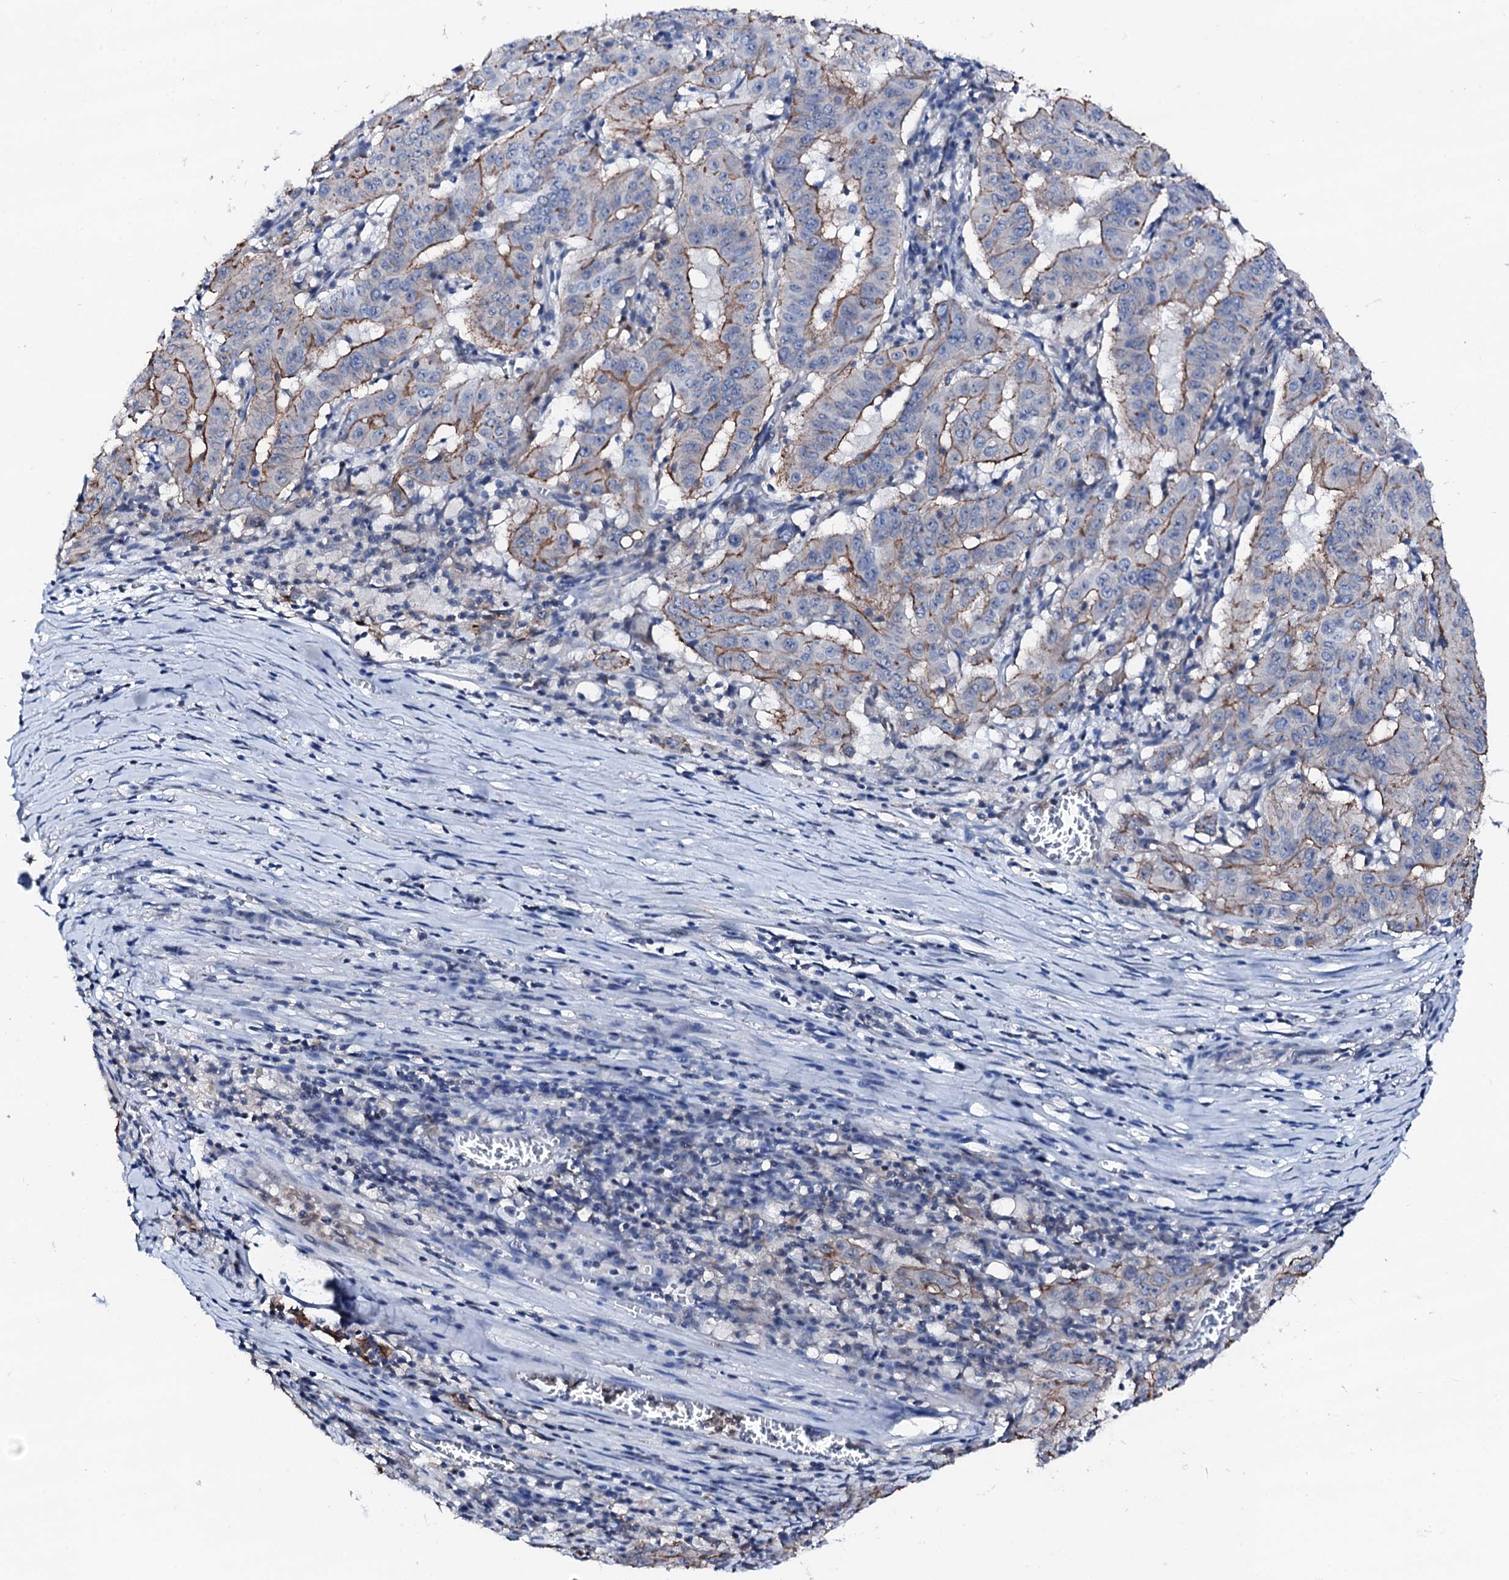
{"staining": {"intensity": "moderate", "quantity": "25%-75%", "location": "cytoplasmic/membranous"}, "tissue": "pancreatic cancer", "cell_type": "Tumor cells", "image_type": "cancer", "snomed": [{"axis": "morphology", "description": "Adenocarcinoma, NOS"}, {"axis": "topography", "description": "Pancreas"}], "caption": "Tumor cells reveal moderate cytoplasmic/membranous staining in about 25%-75% of cells in pancreatic cancer (adenocarcinoma). Using DAB (brown) and hematoxylin (blue) stains, captured at high magnification using brightfield microscopy.", "gene": "TRAFD1", "patient": {"sex": "male", "age": 63}}